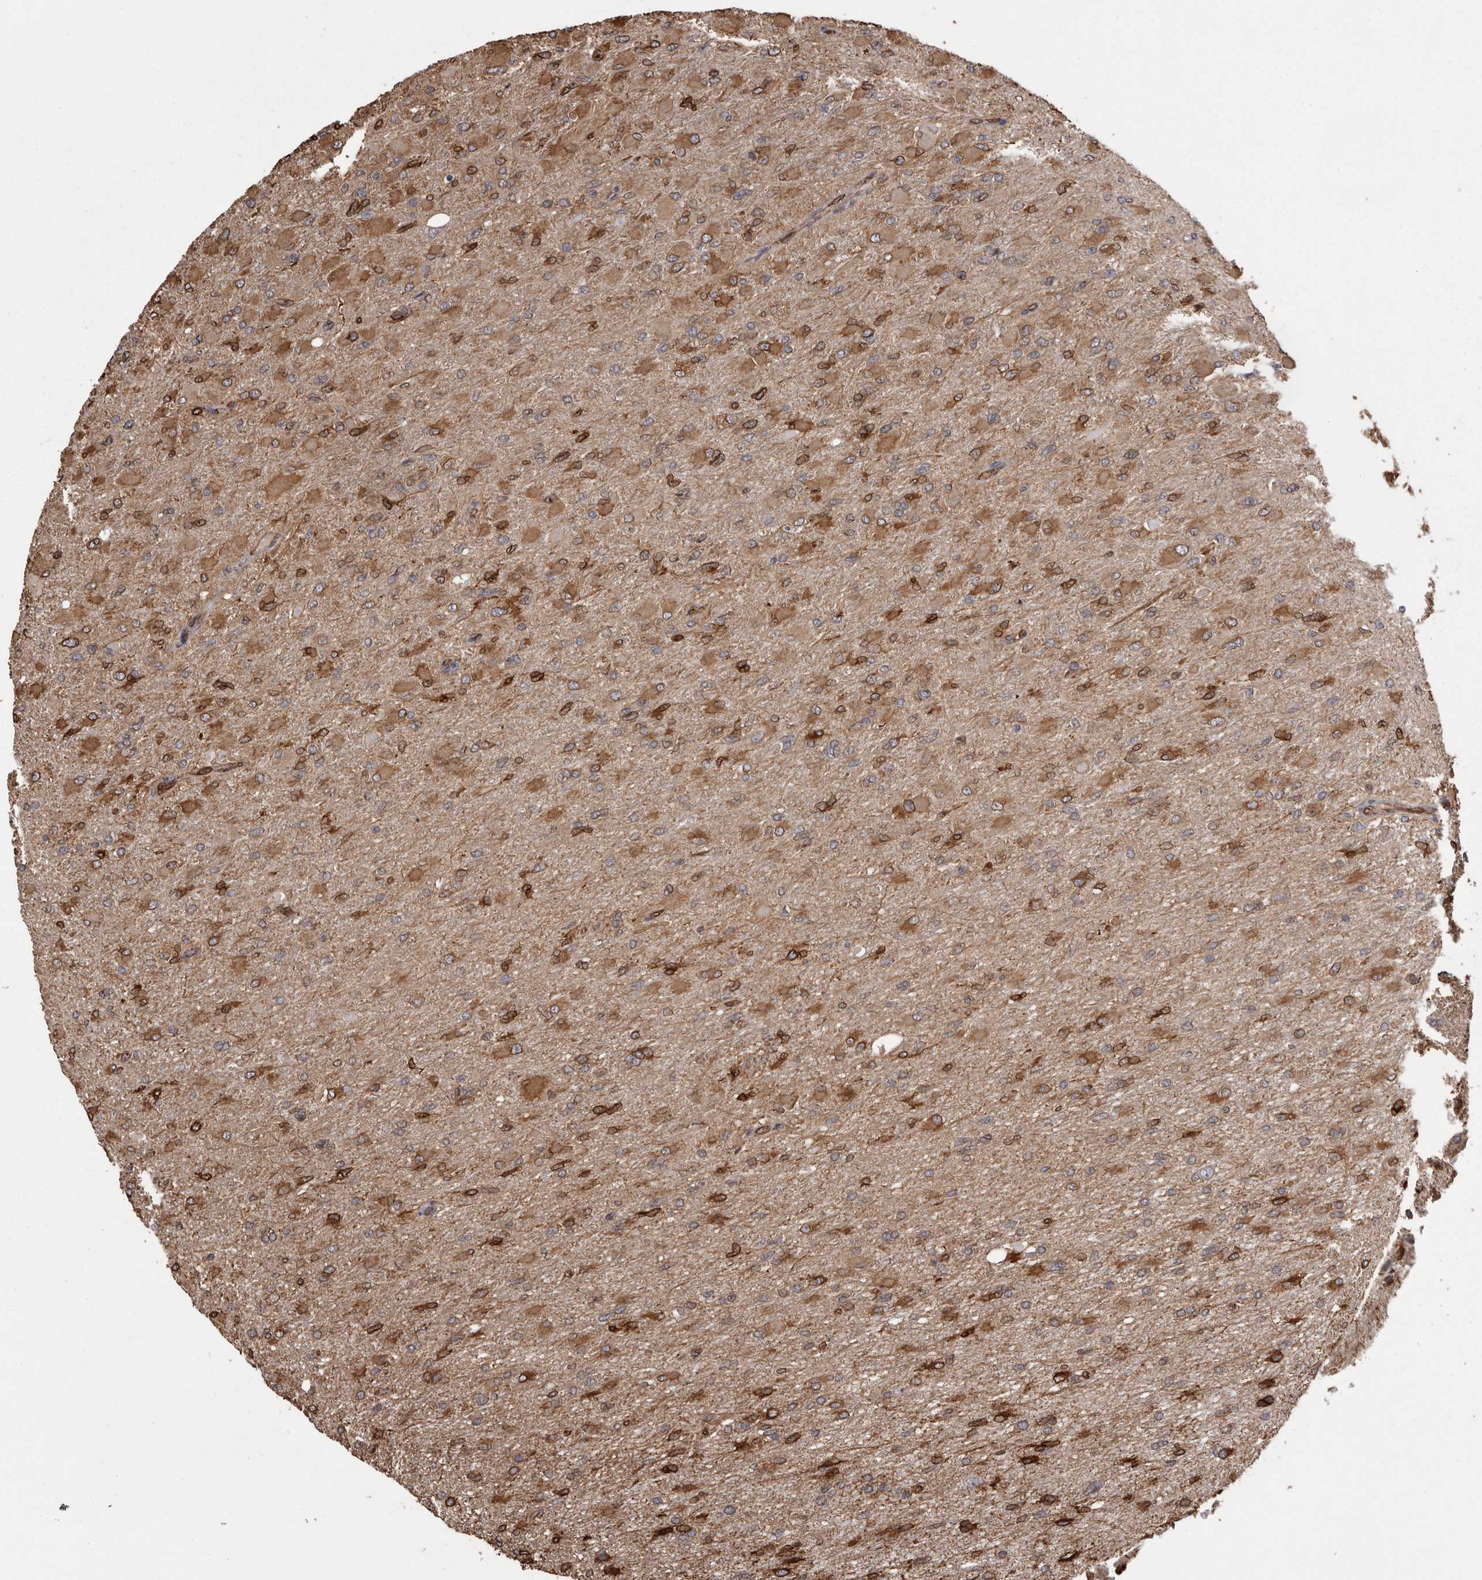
{"staining": {"intensity": "moderate", "quantity": ">75%", "location": "cytoplasmic/membranous"}, "tissue": "glioma", "cell_type": "Tumor cells", "image_type": "cancer", "snomed": [{"axis": "morphology", "description": "Glioma, malignant, High grade"}, {"axis": "topography", "description": "Cerebral cortex"}], "caption": "Immunohistochemistry (IHC) histopathology image of human glioma stained for a protein (brown), which reveals medium levels of moderate cytoplasmic/membranous expression in about >75% of tumor cells.", "gene": "PON2", "patient": {"sex": "female", "age": 36}}